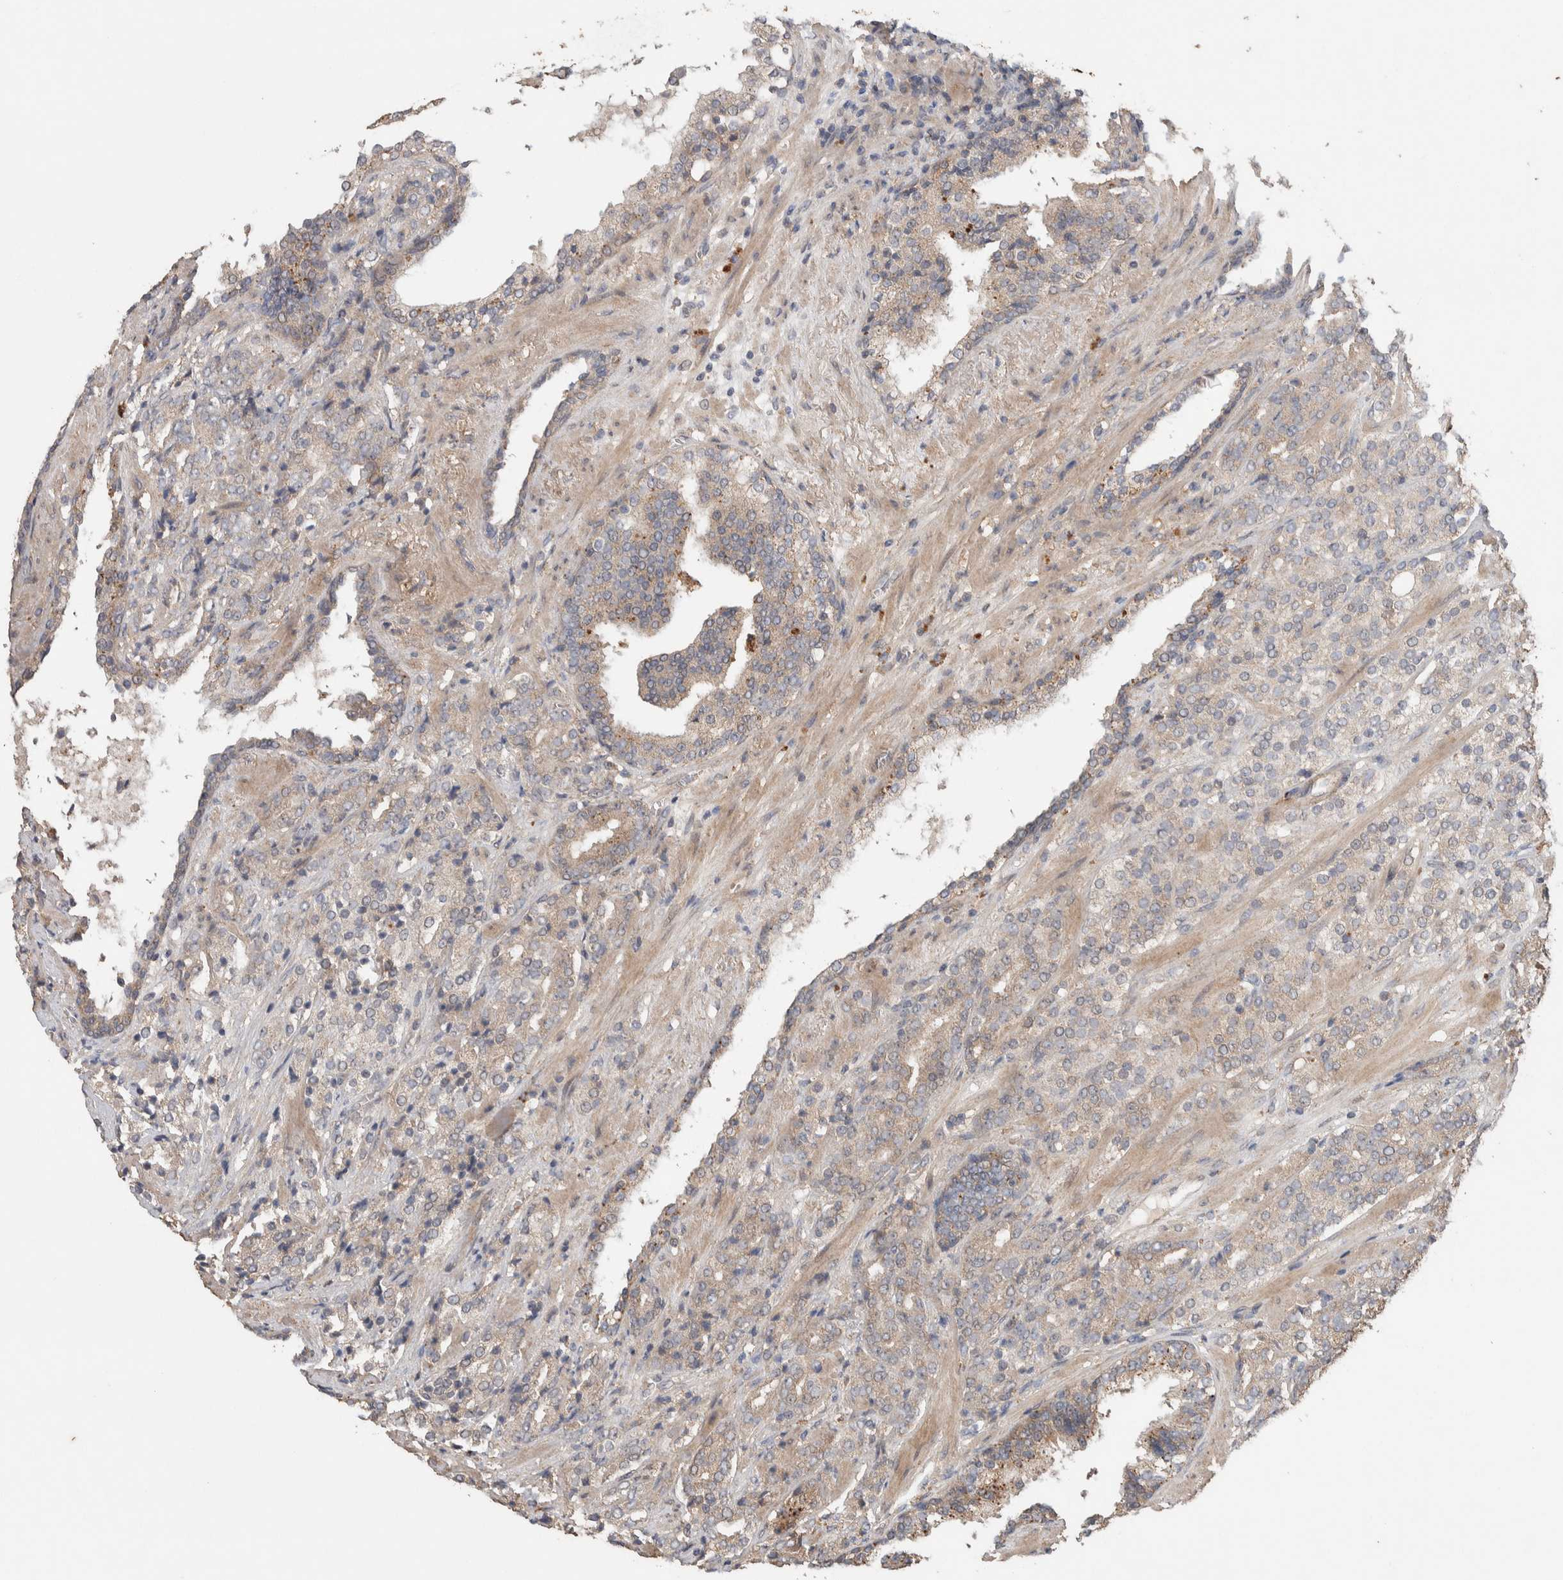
{"staining": {"intensity": "weak", "quantity": "<25%", "location": "cytoplasmic/membranous"}, "tissue": "prostate cancer", "cell_type": "Tumor cells", "image_type": "cancer", "snomed": [{"axis": "morphology", "description": "Adenocarcinoma, High grade"}, {"axis": "topography", "description": "Prostate"}], "caption": "Immunohistochemistry (IHC) of human prostate adenocarcinoma (high-grade) displays no staining in tumor cells.", "gene": "KCNJ5", "patient": {"sex": "male", "age": 71}}